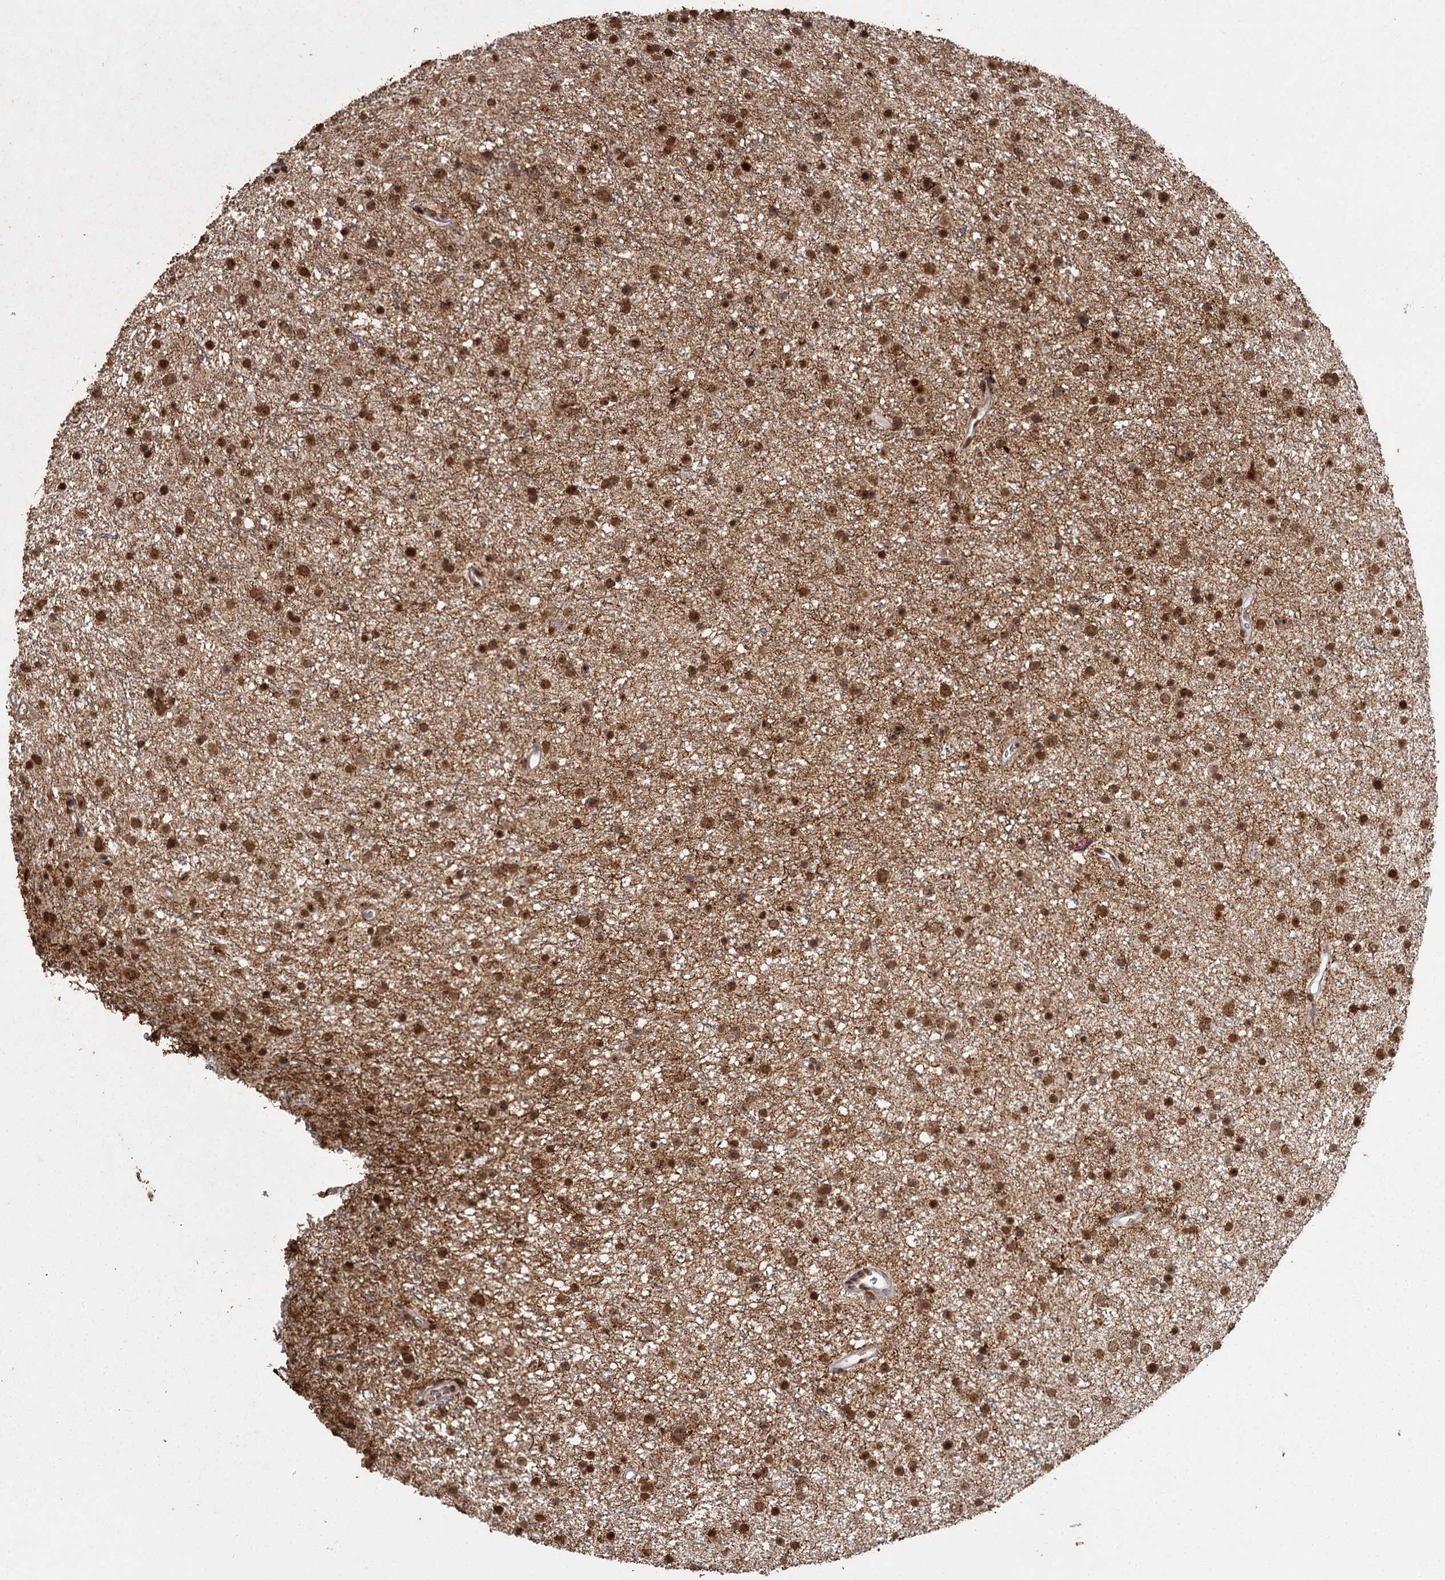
{"staining": {"intensity": "strong", "quantity": ">75%", "location": "nuclear"}, "tissue": "glioma", "cell_type": "Tumor cells", "image_type": "cancer", "snomed": [{"axis": "morphology", "description": "Glioma, malignant, Low grade"}, {"axis": "topography", "description": "Cerebral cortex"}], "caption": "Human glioma stained with a brown dye exhibits strong nuclear positive expression in approximately >75% of tumor cells.", "gene": "THYN1", "patient": {"sex": "female", "age": 39}}